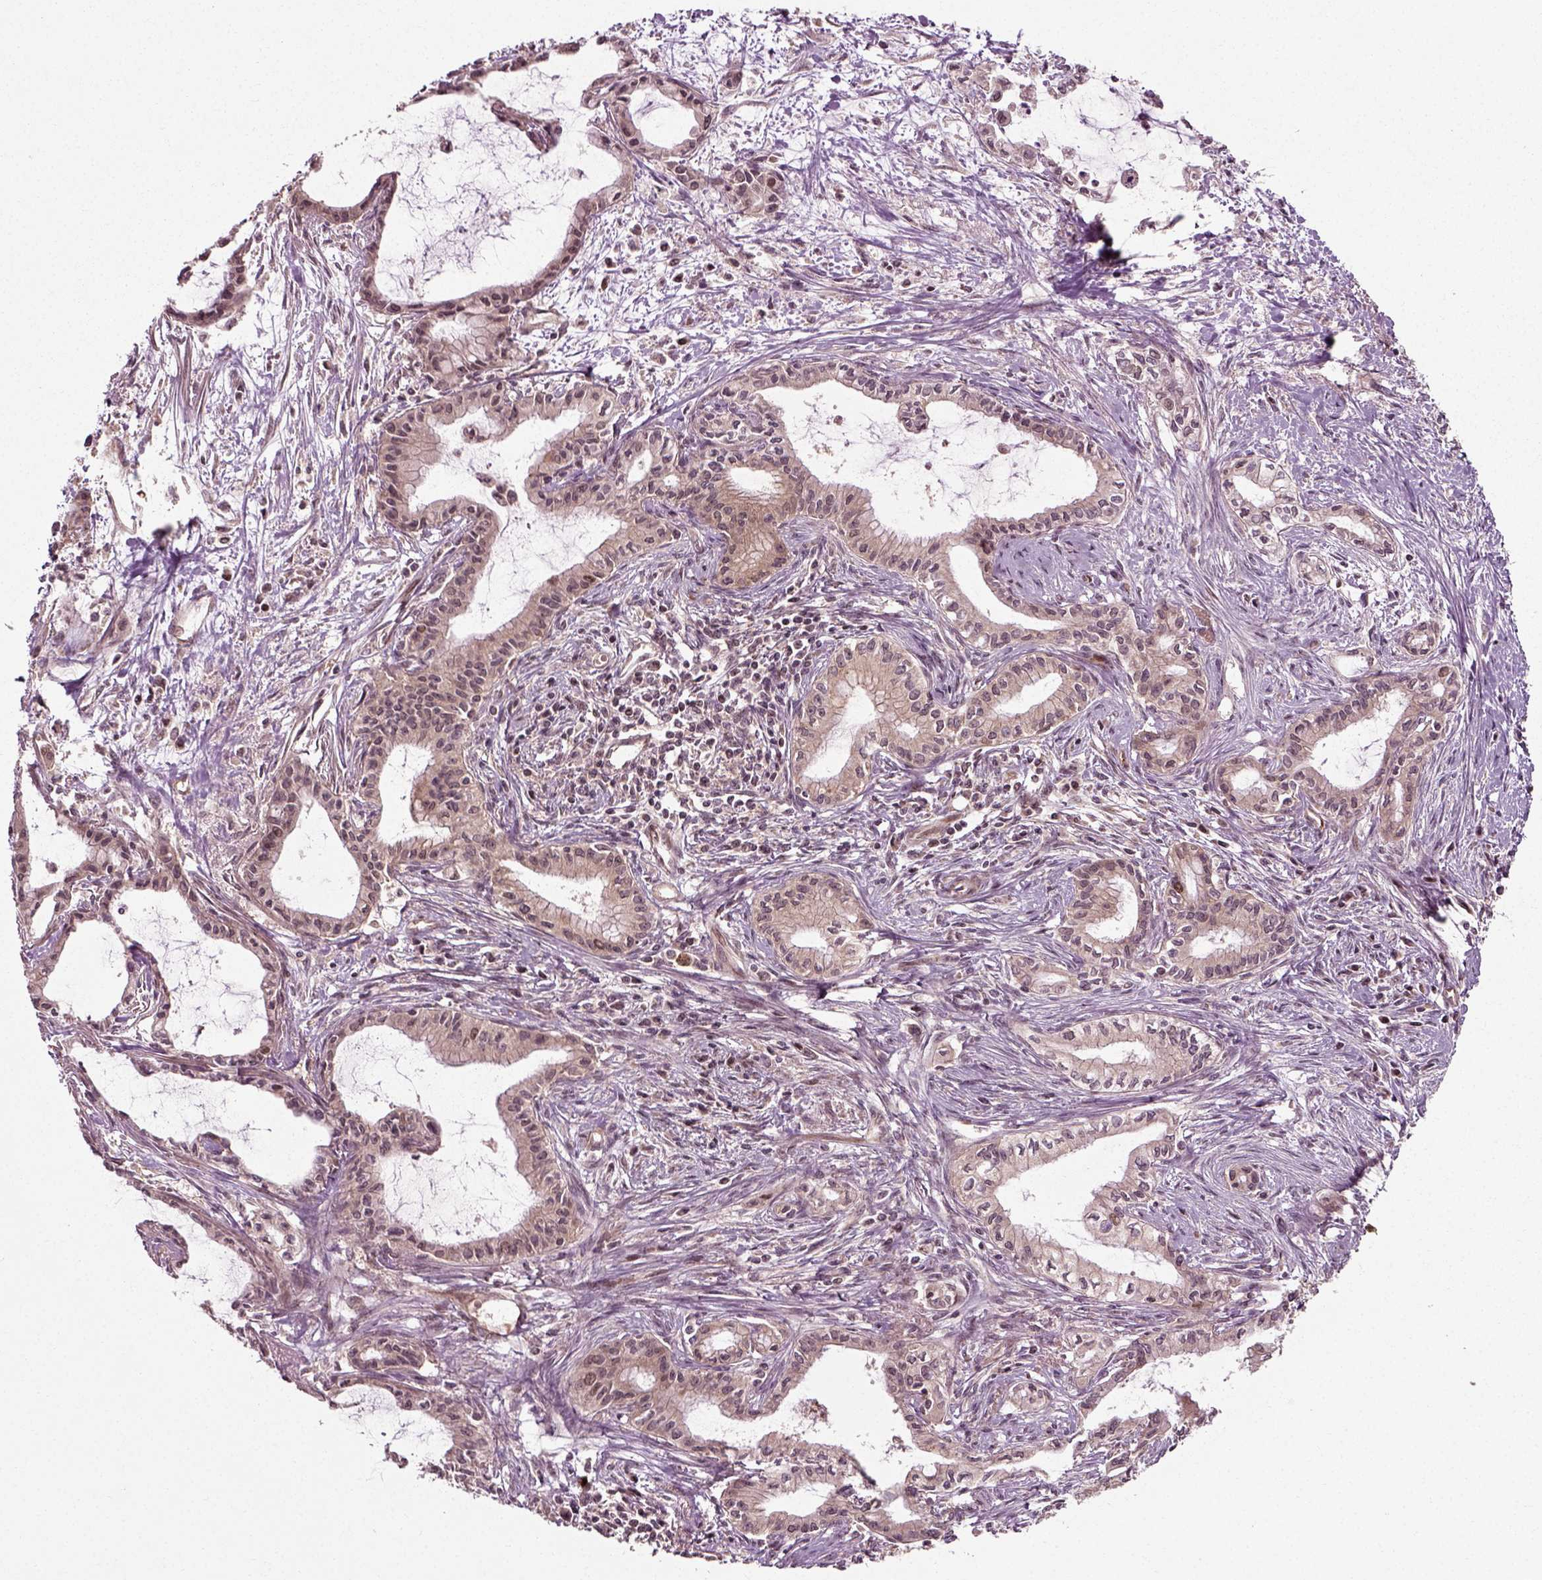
{"staining": {"intensity": "weak", "quantity": "<25%", "location": "cytoplasmic/membranous"}, "tissue": "pancreatic cancer", "cell_type": "Tumor cells", "image_type": "cancer", "snomed": [{"axis": "morphology", "description": "Adenocarcinoma, NOS"}, {"axis": "topography", "description": "Pancreas"}], "caption": "This is an immunohistochemistry (IHC) photomicrograph of human pancreatic cancer. There is no staining in tumor cells.", "gene": "PLCD3", "patient": {"sex": "male", "age": 48}}